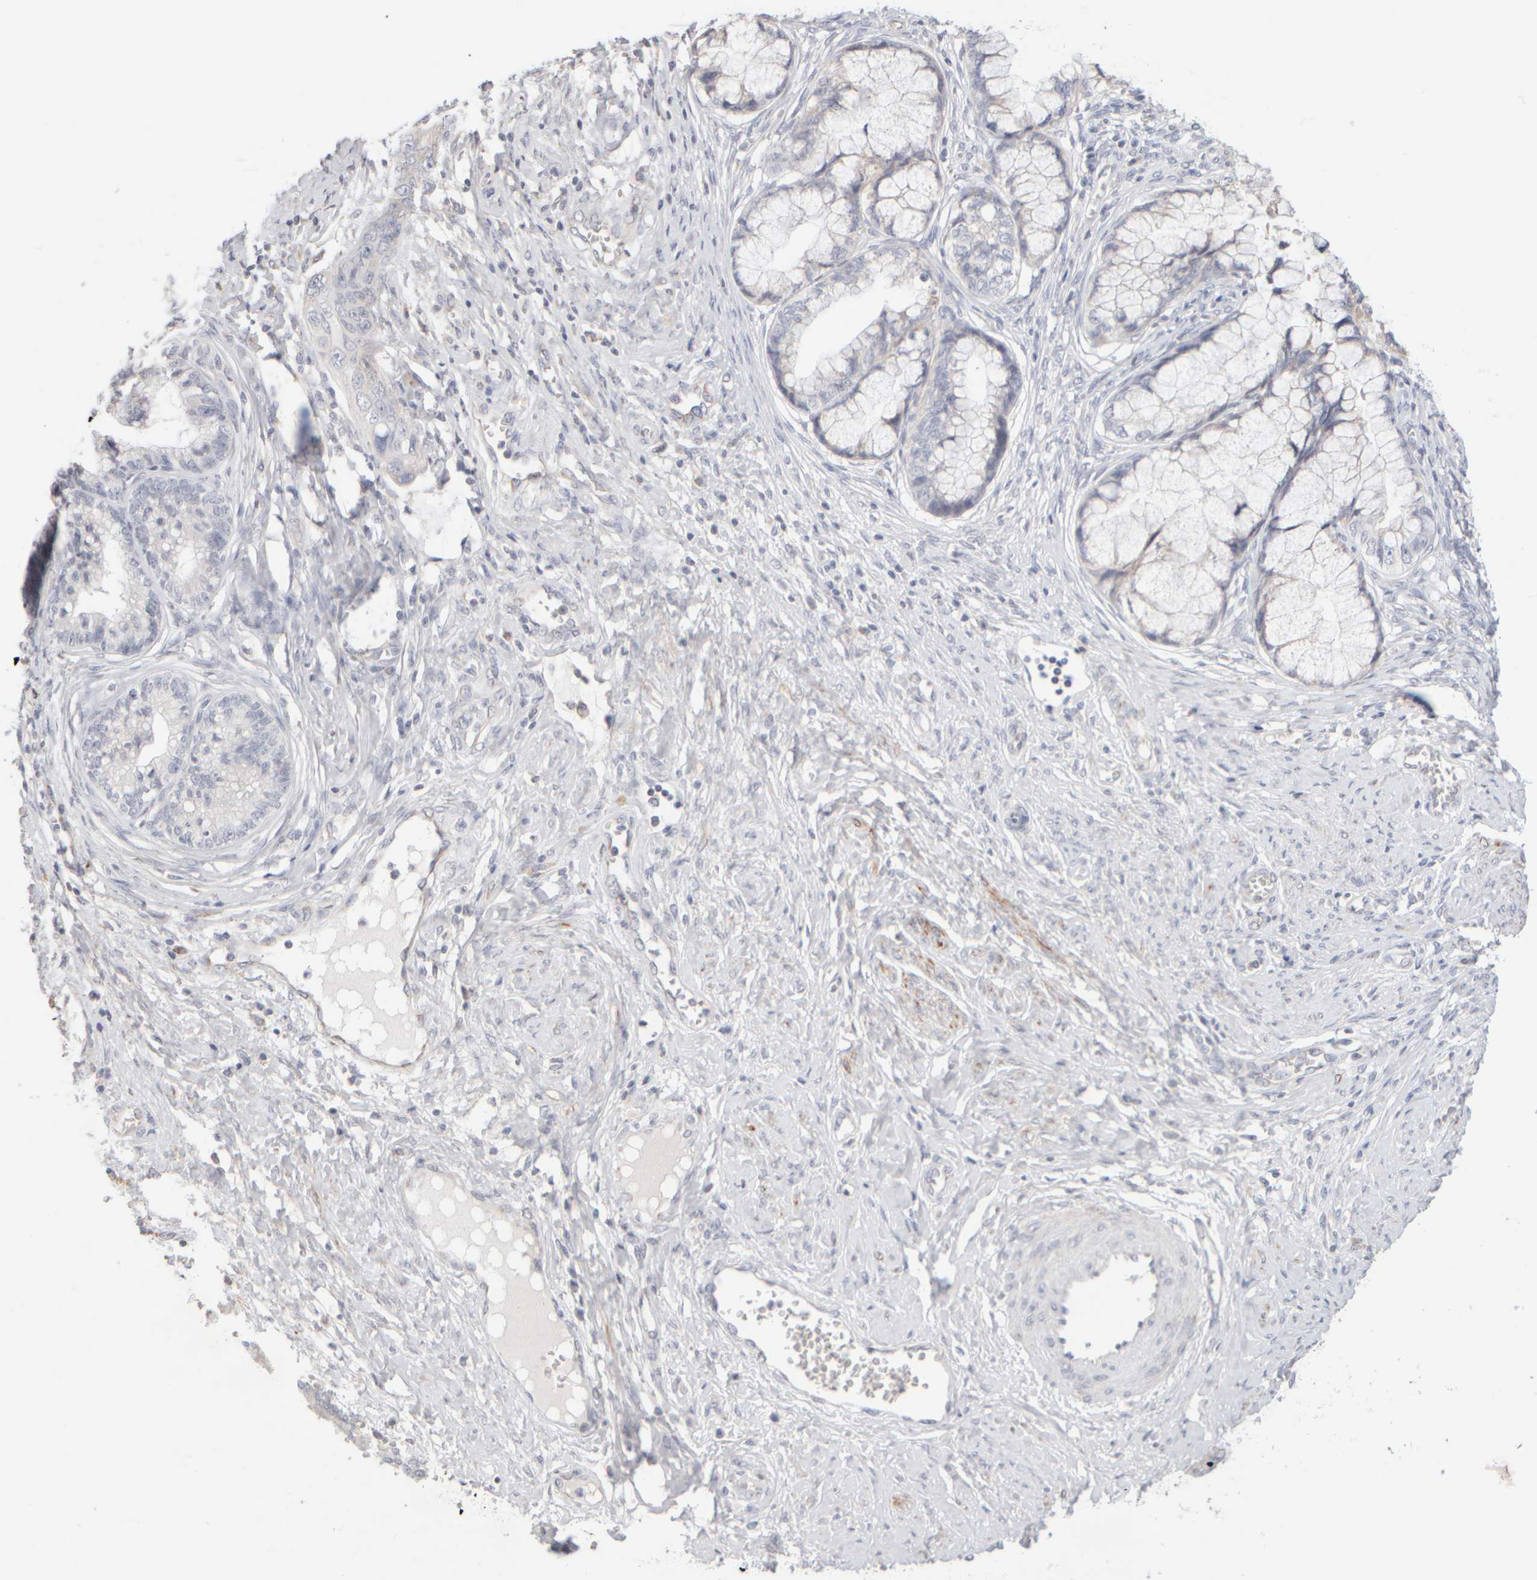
{"staining": {"intensity": "negative", "quantity": "none", "location": "none"}, "tissue": "cervical cancer", "cell_type": "Tumor cells", "image_type": "cancer", "snomed": [{"axis": "morphology", "description": "Adenocarcinoma, NOS"}, {"axis": "topography", "description": "Cervix"}], "caption": "This is a micrograph of immunohistochemistry staining of cervical cancer, which shows no staining in tumor cells.", "gene": "ZNF112", "patient": {"sex": "female", "age": 44}}